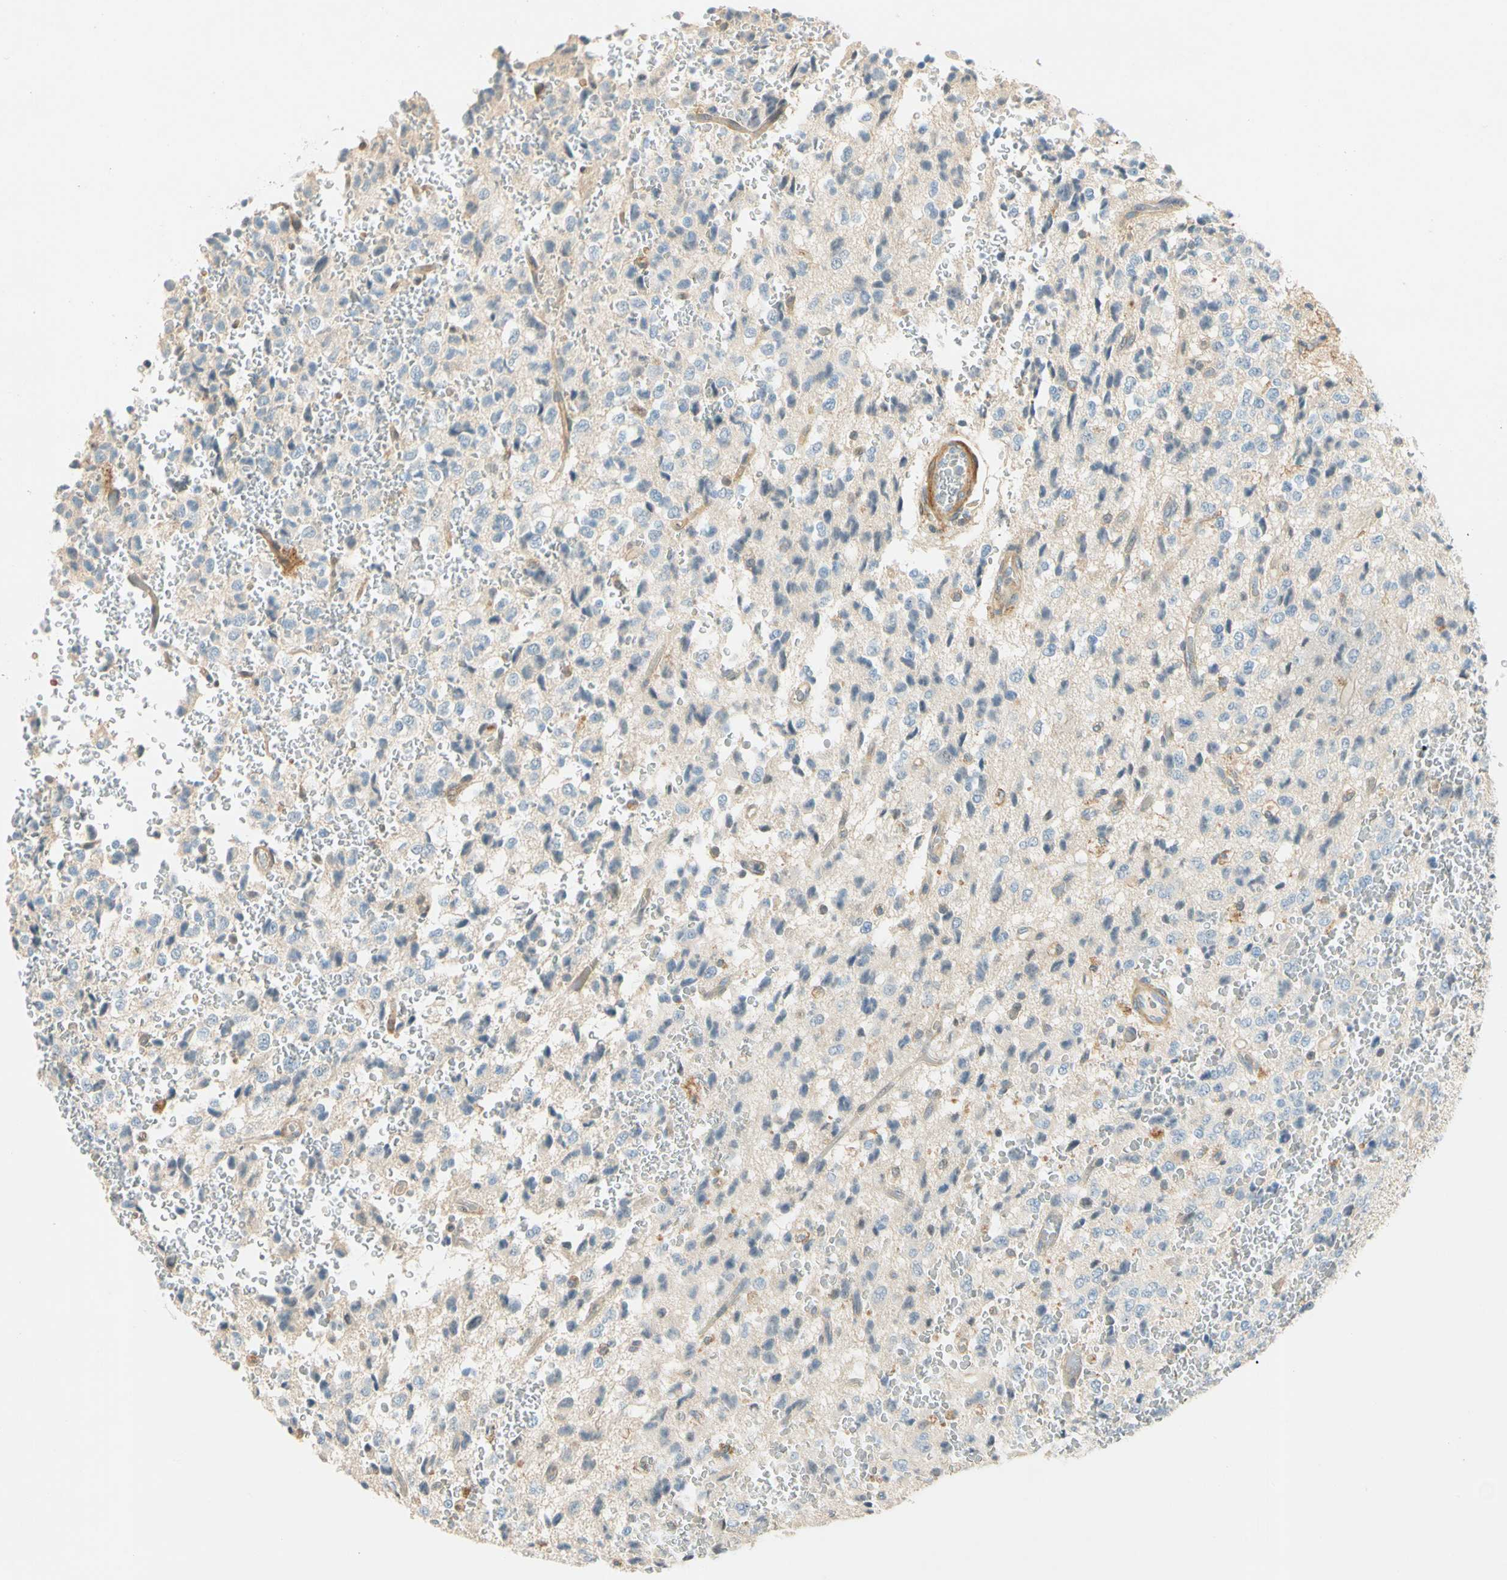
{"staining": {"intensity": "moderate", "quantity": "<25%", "location": "cytoplasmic/membranous"}, "tissue": "glioma", "cell_type": "Tumor cells", "image_type": "cancer", "snomed": [{"axis": "morphology", "description": "Glioma, malignant, High grade"}, {"axis": "topography", "description": "pancreas cauda"}], "caption": "The micrograph shows staining of glioma, revealing moderate cytoplasmic/membranous protein staining (brown color) within tumor cells. (IHC, brightfield microscopy, high magnification).", "gene": "WIPI1", "patient": {"sex": "male", "age": 60}}